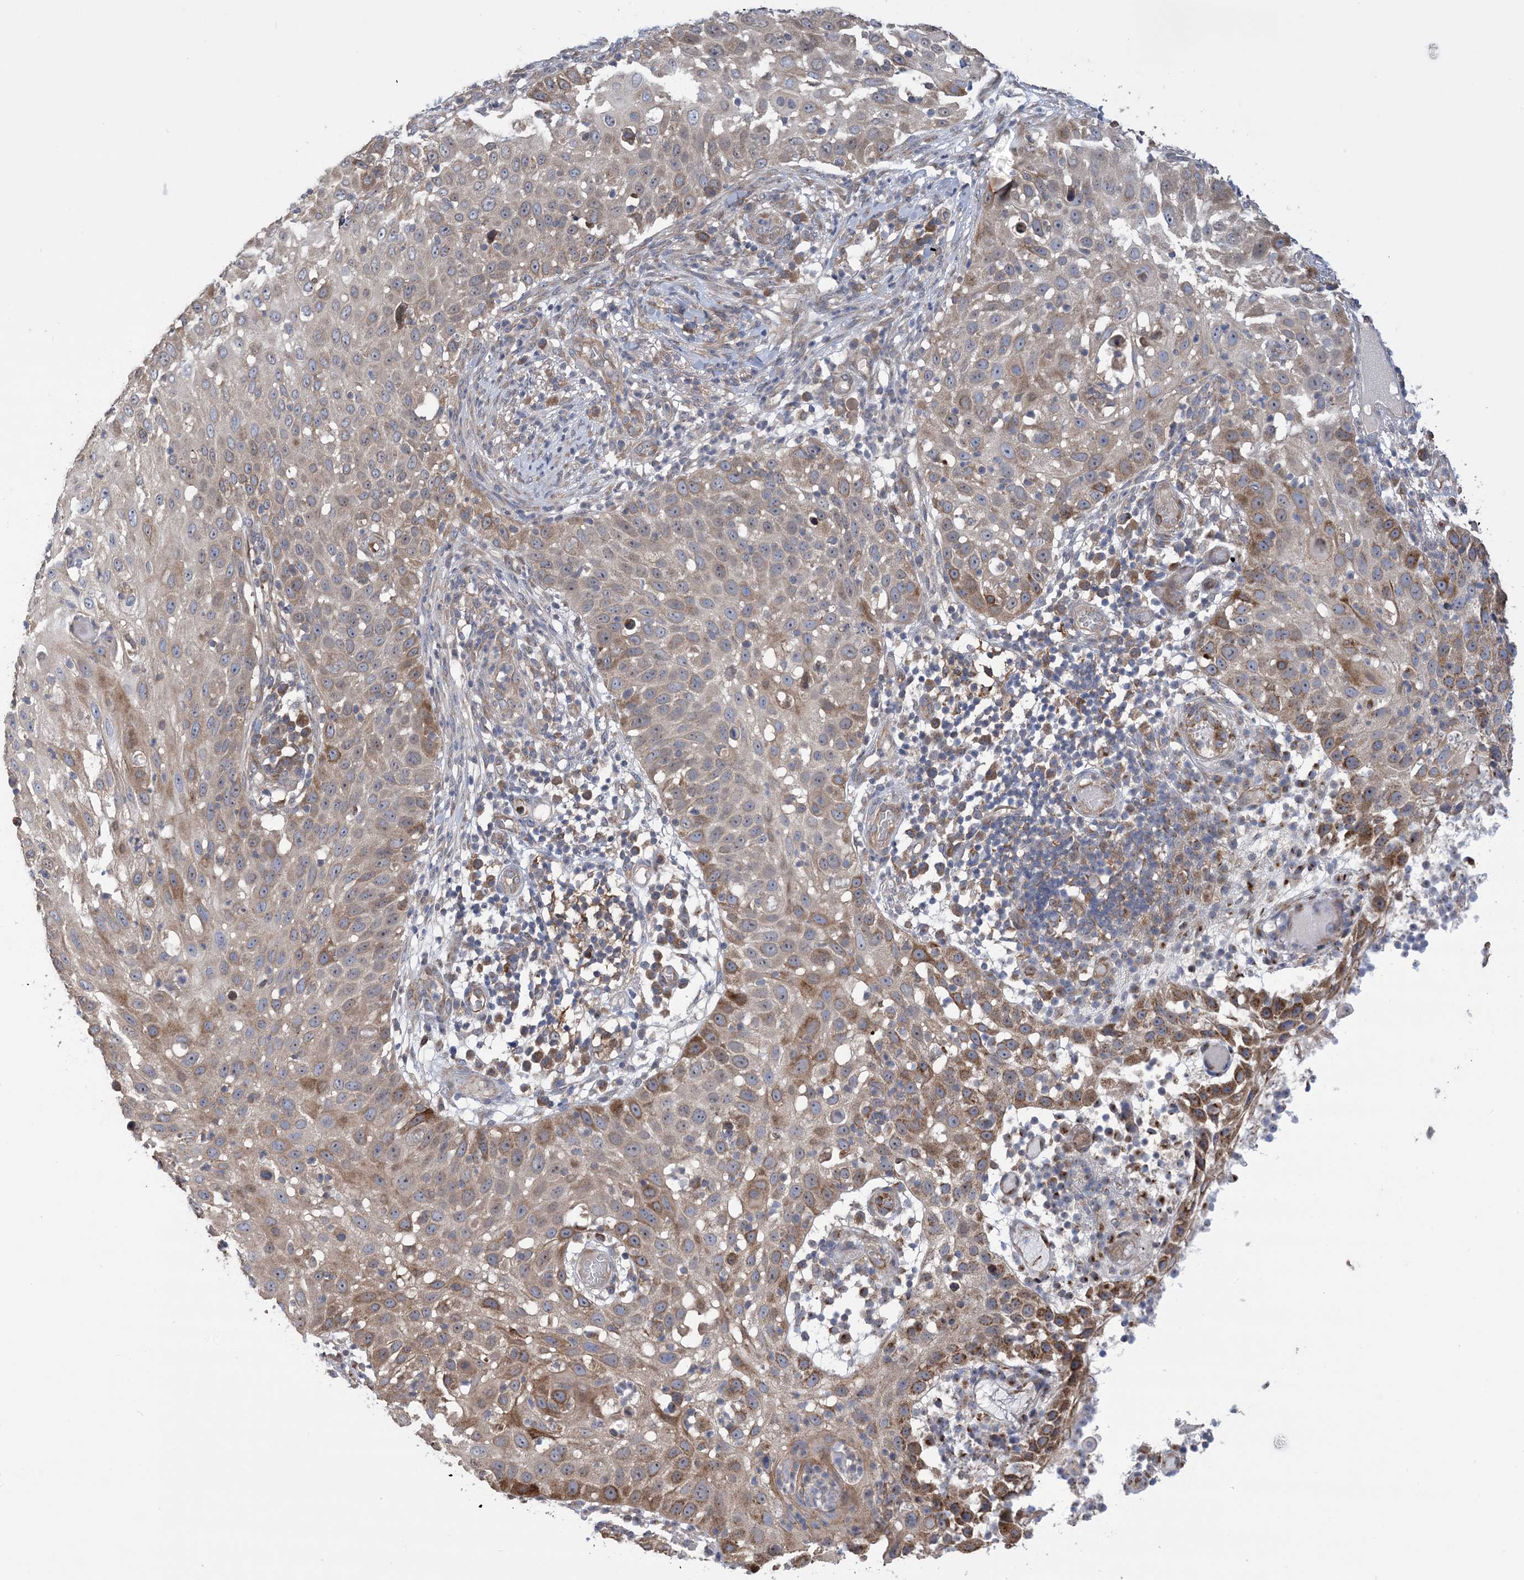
{"staining": {"intensity": "moderate", "quantity": "<25%", "location": "cytoplasmic/membranous"}, "tissue": "skin cancer", "cell_type": "Tumor cells", "image_type": "cancer", "snomed": [{"axis": "morphology", "description": "Squamous cell carcinoma, NOS"}, {"axis": "topography", "description": "Skin"}], "caption": "Skin squamous cell carcinoma stained for a protein exhibits moderate cytoplasmic/membranous positivity in tumor cells.", "gene": "CLEC16A", "patient": {"sex": "female", "age": 44}}